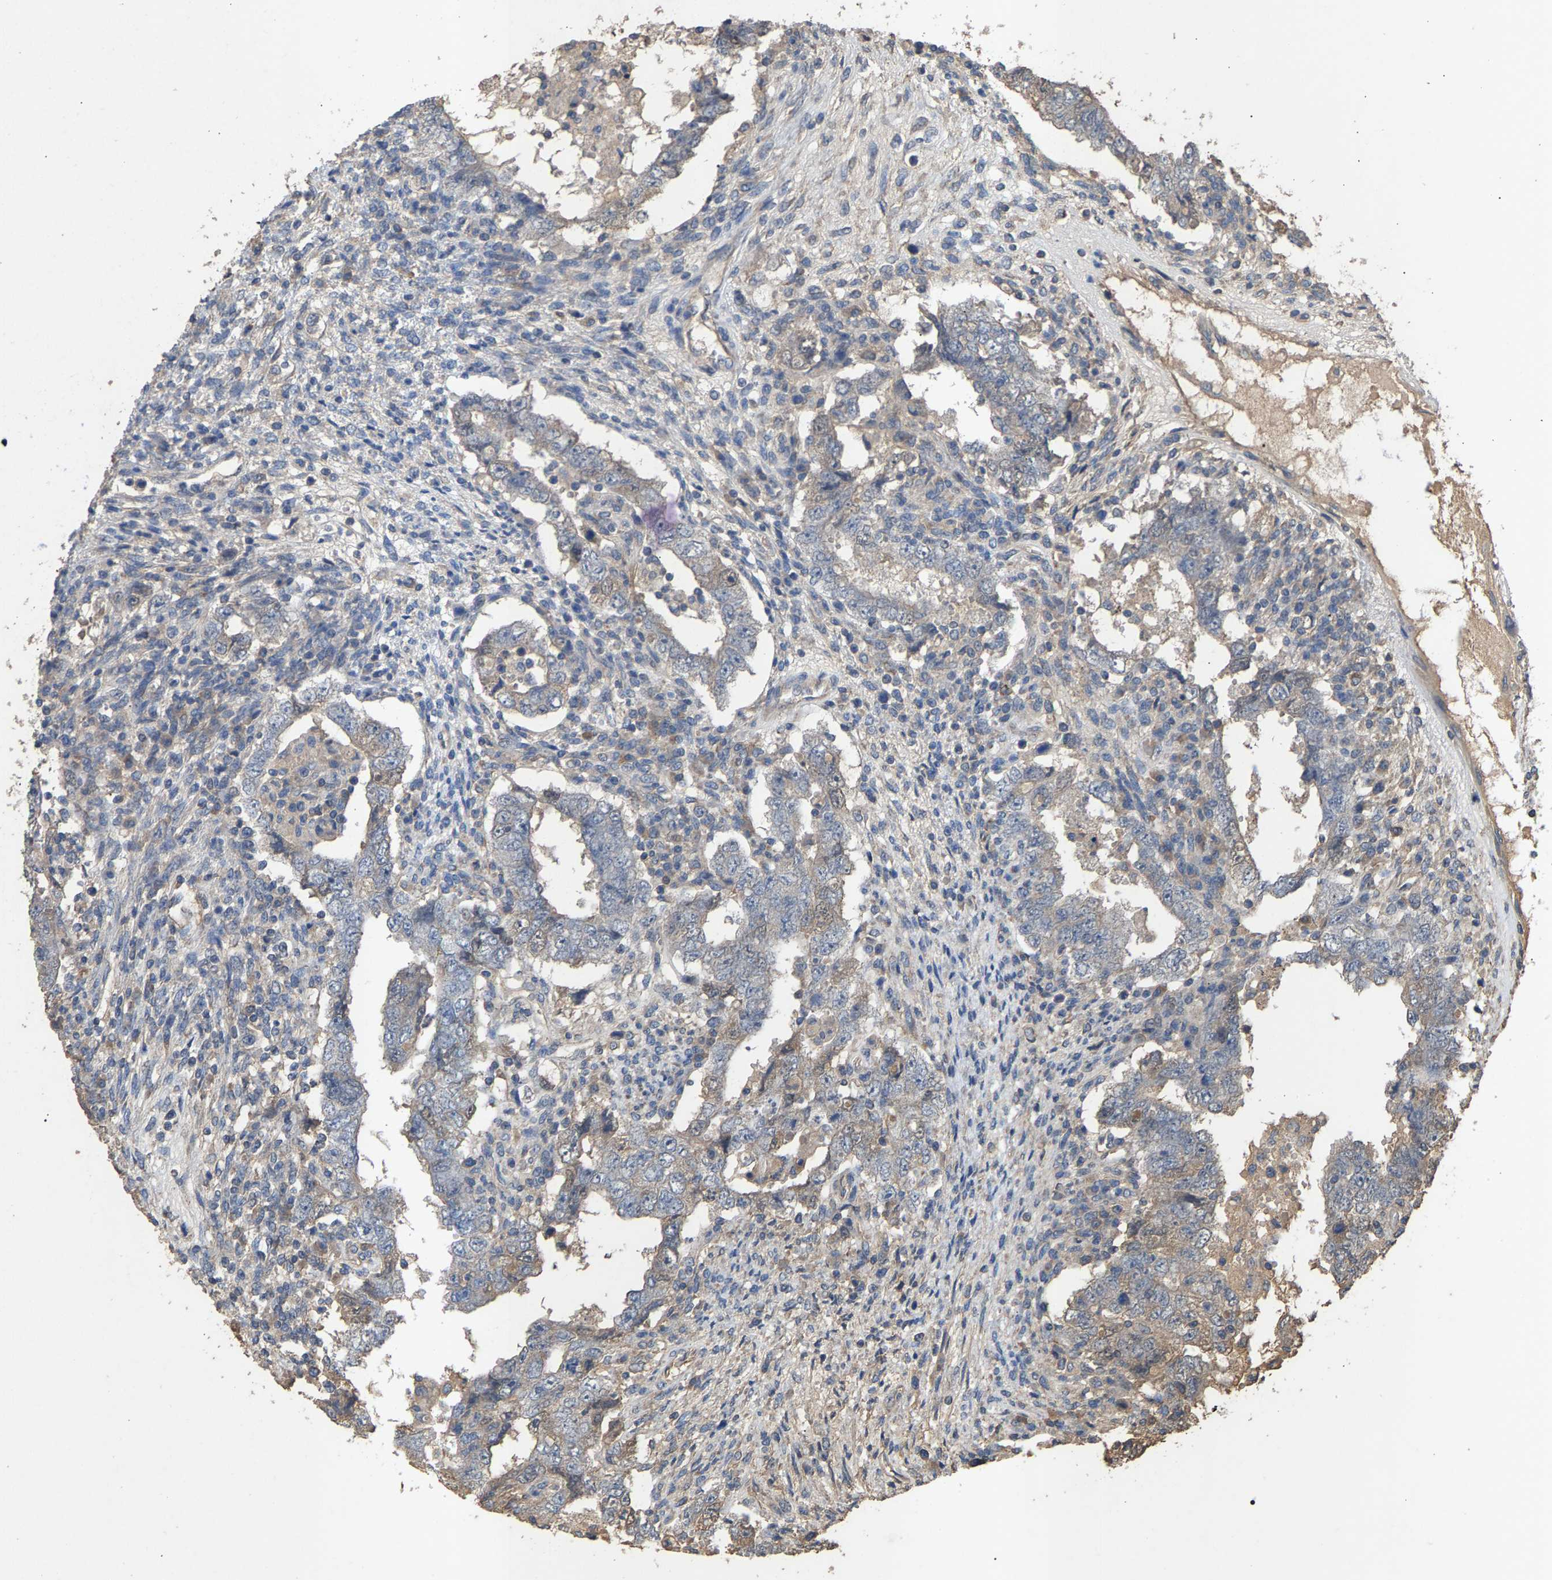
{"staining": {"intensity": "weak", "quantity": "<25%", "location": "cytoplasmic/membranous"}, "tissue": "testis cancer", "cell_type": "Tumor cells", "image_type": "cancer", "snomed": [{"axis": "morphology", "description": "Carcinoma, Embryonal, NOS"}, {"axis": "topography", "description": "Testis"}], "caption": "Immunohistochemical staining of human testis embryonal carcinoma shows no significant positivity in tumor cells.", "gene": "HTRA3", "patient": {"sex": "male", "age": 26}}